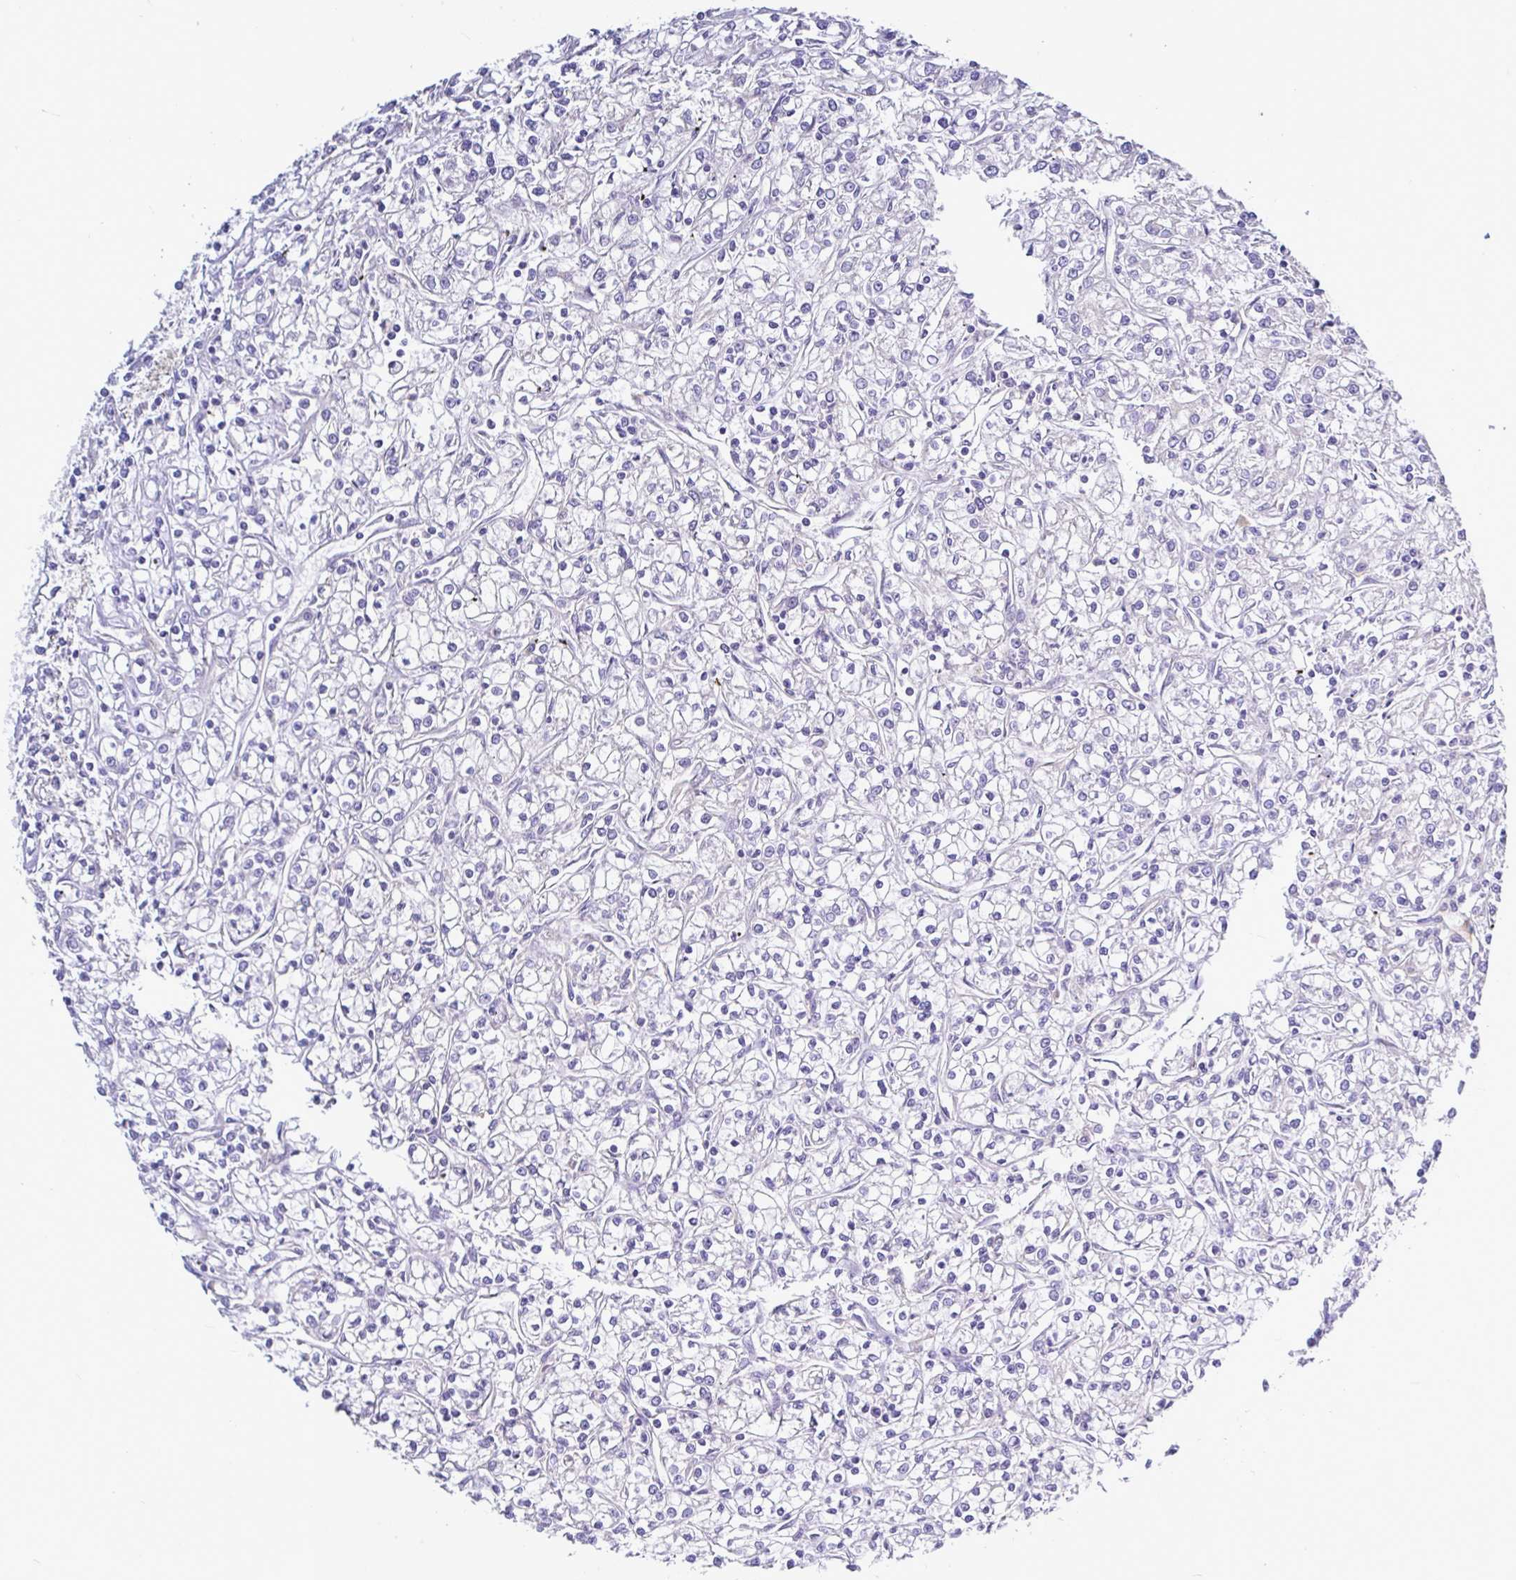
{"staining": {"intensity": "negative", "quantity": "none", "location": "none"}, "tissue": "renal cancer", "cell_type": "Tumor cells", "image_type": "cancer", "snomed": [{"axis": "morphology", "description": "Adenocarcinoma, NOS"}, {"axis": "topography", "description": "Kidney"}], "caption": "High magnification brightfield microscopy of adenocarcinoma (renal) stained with DAB (brown) and counterstained with hematoxylin (blue): tumor cells show no significant staining.", "gene": "LARS1", "patient": {"sex": "female", "age": 59}}